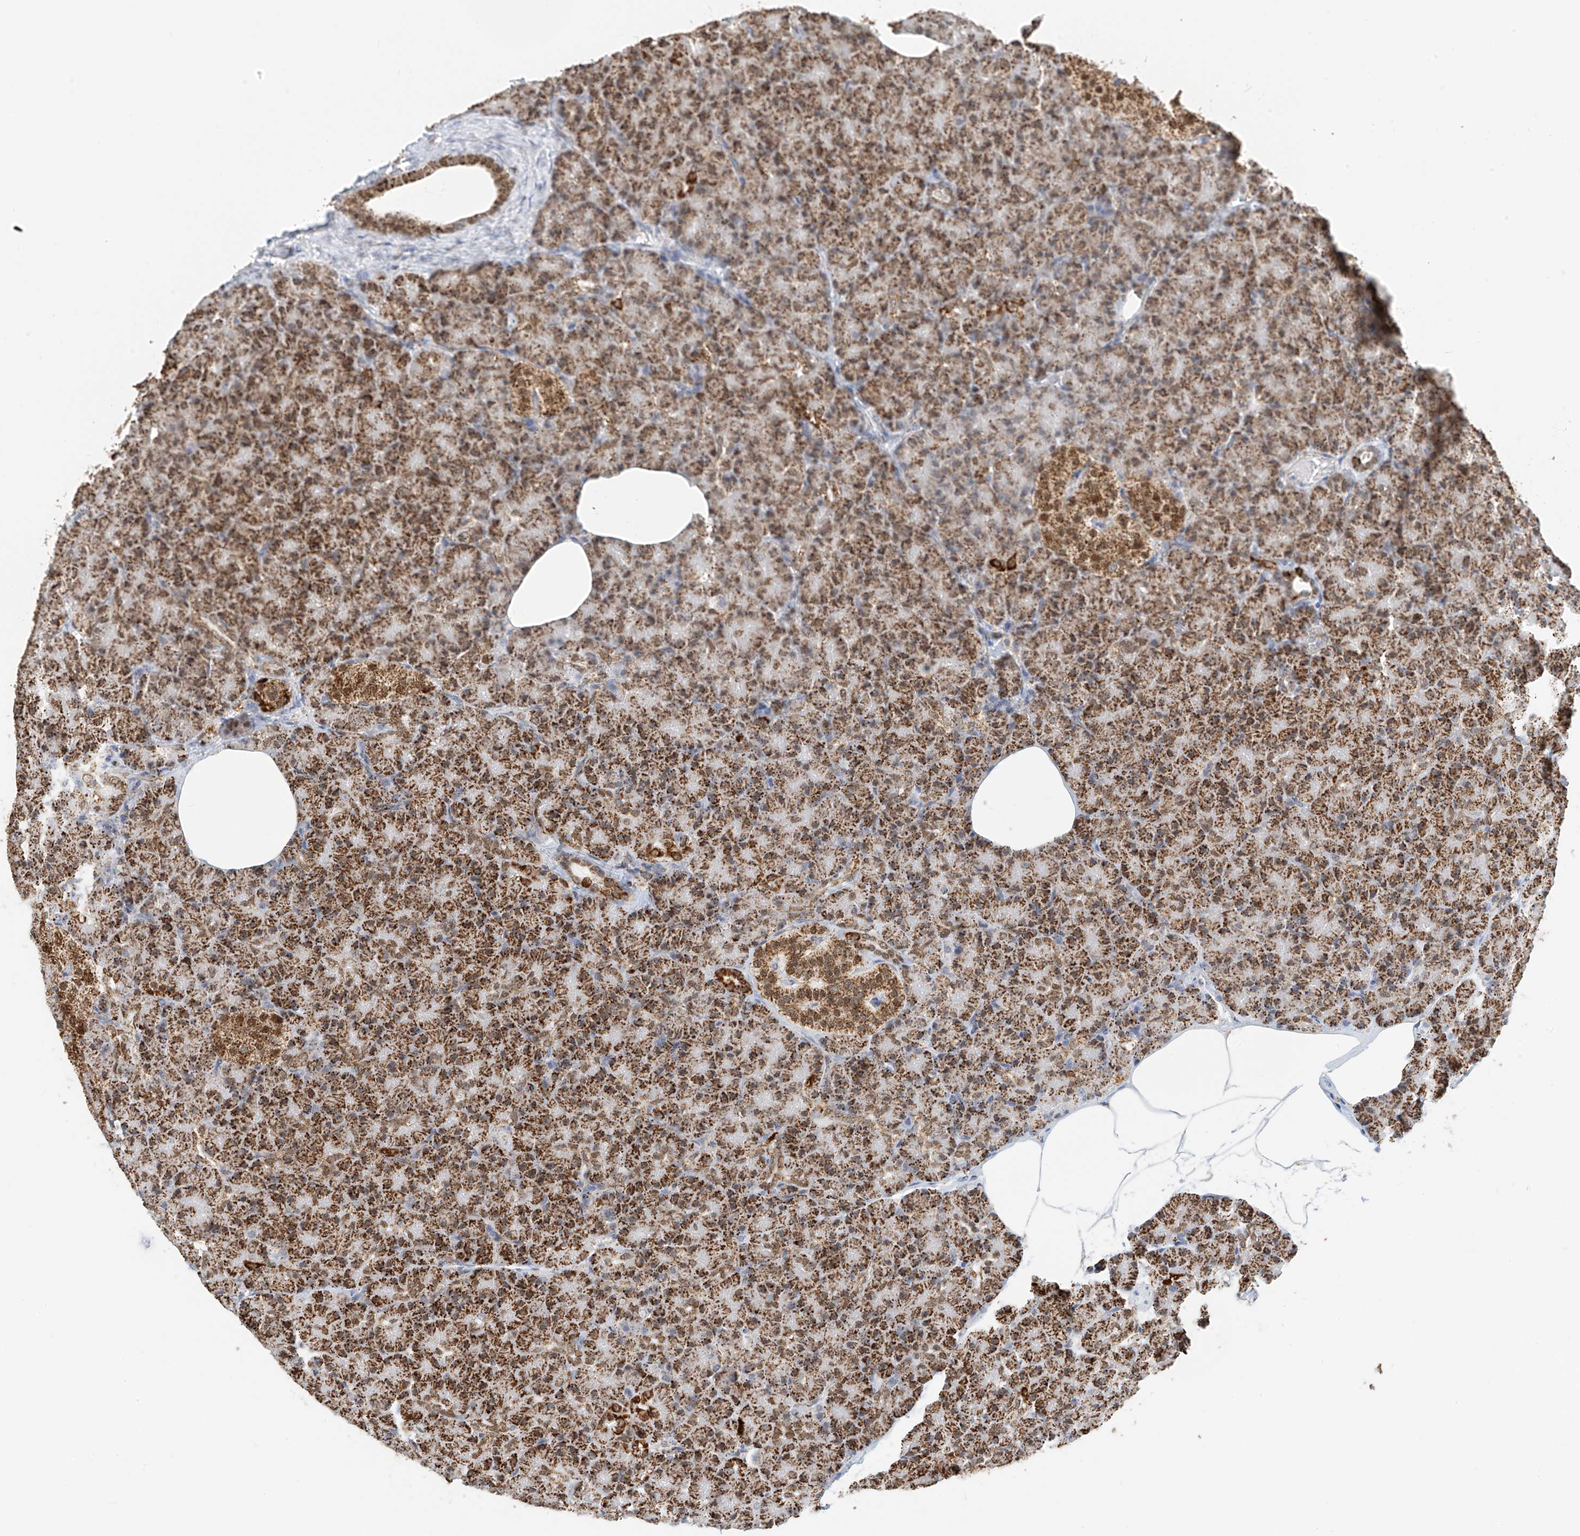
{"staining": {"intensity": "moderate", "quantity": ">75%", "location": "cytoplasmic/membranous"}, "tissue": "pancreas", "cell_type": "Exocrine glandular cells", "image_type": "normal", "snomed": [{"axis": "morphology", "description": "Normal tissue, NOS"}, {"axis": "topography", "description": "Pancreas"}], "caption": "Unremarkable pancreas reveals moderate cytoplasmic/membranous positivity in about >75% of exocrine glandular cells Nuclei are stained in blue..", "gene": "PPA2", "patient": {"sex": "female", "age": 43}}